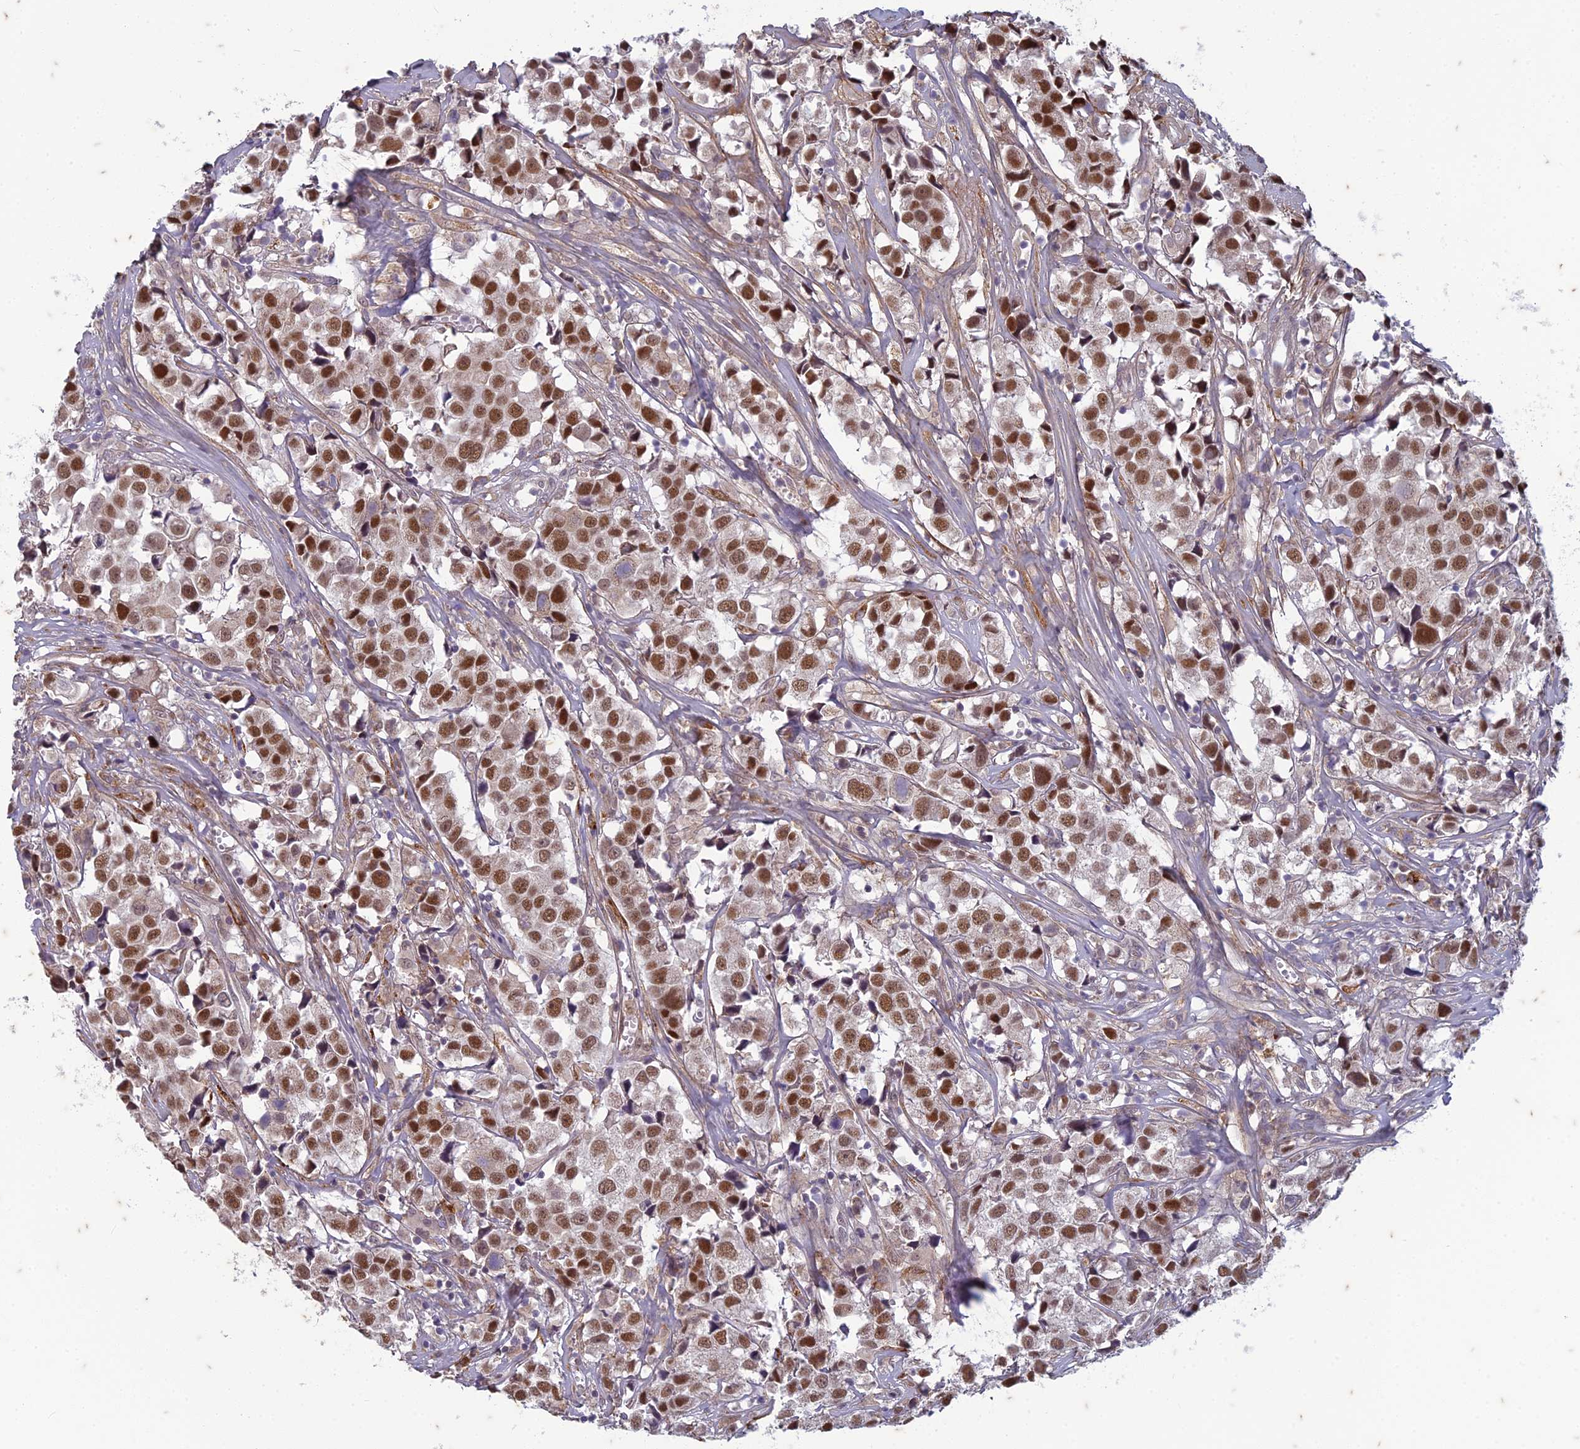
{"staining": {"intensity": "moderate", "quantity": ">75%", "location": "nuclear"}, "tissue": "urothelial cancer", "cell_type": "Tumor cells", "image_type": "cancer", "snomed": [{"axis": "morphology", "description": "Urothelial carcinoma, High grade"}, {"axis": "topography", "description": "Urinary bladder"}], "caption": "Tumor cells demonstrate medium levels of moderate nuclear expression in about >75% of cells in urothelial cancer.", "gene": "PABPN1L", "patient": {"sex": "female", "age": 75}}